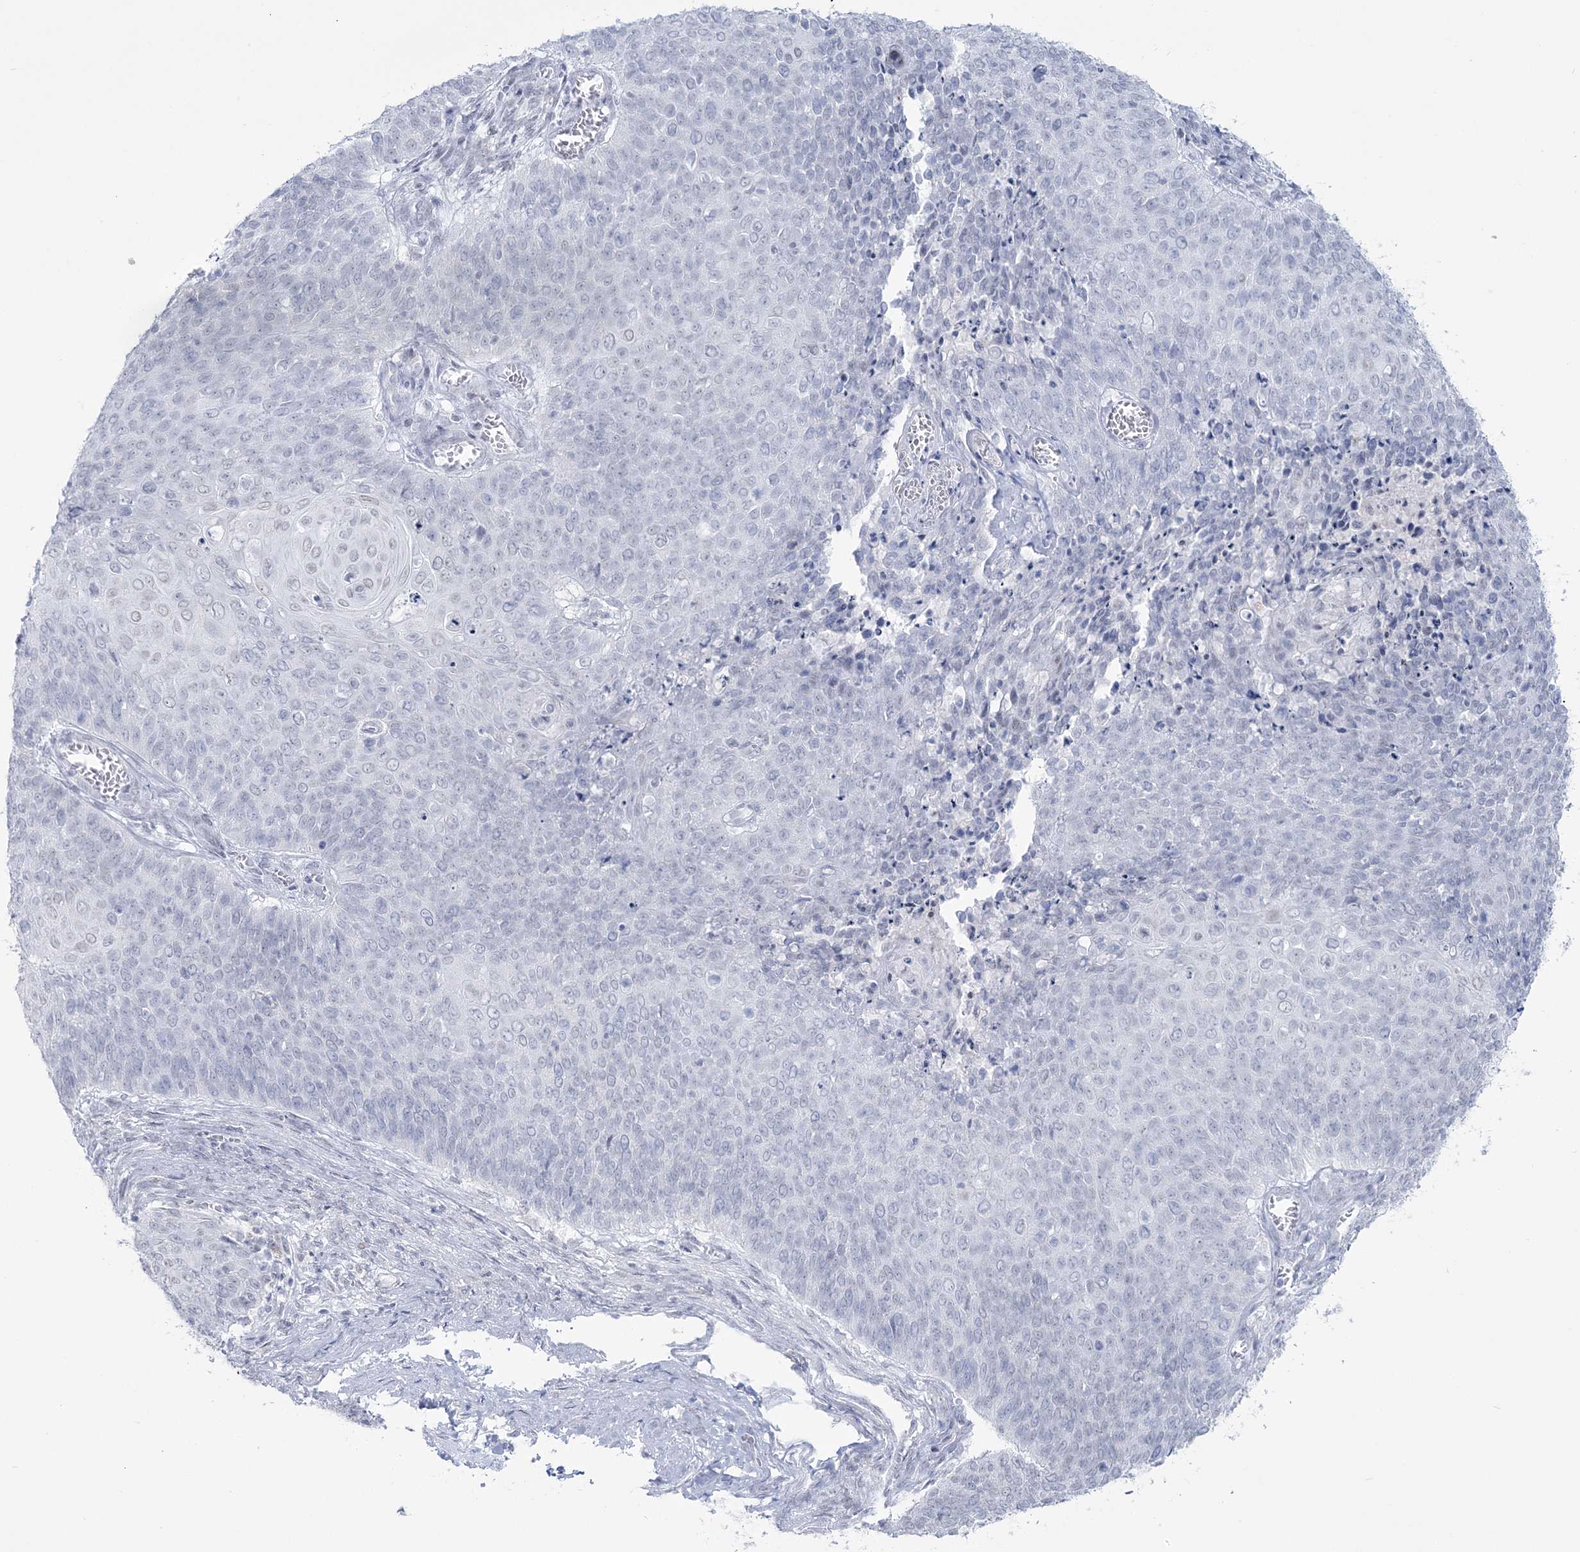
{"staining": {"intensity": "negative", "quantity": "none", "location": "none"}, "tissue": "cervical cancer", "cell_type": "Tumor cells", "image_type": "cancer", "snomed": [{"axis": "morphology", "description": "Squamous cell carcinoma, NOS"}, {"axis": "topography", "description": "Cervix"}], "caption": "The micrograph shows no significant staining in tumor cells of cervical cancer (squamous cell carcinoma).", "gene": "ZNF843", "patient": {"sex": "female", "age": 39}}